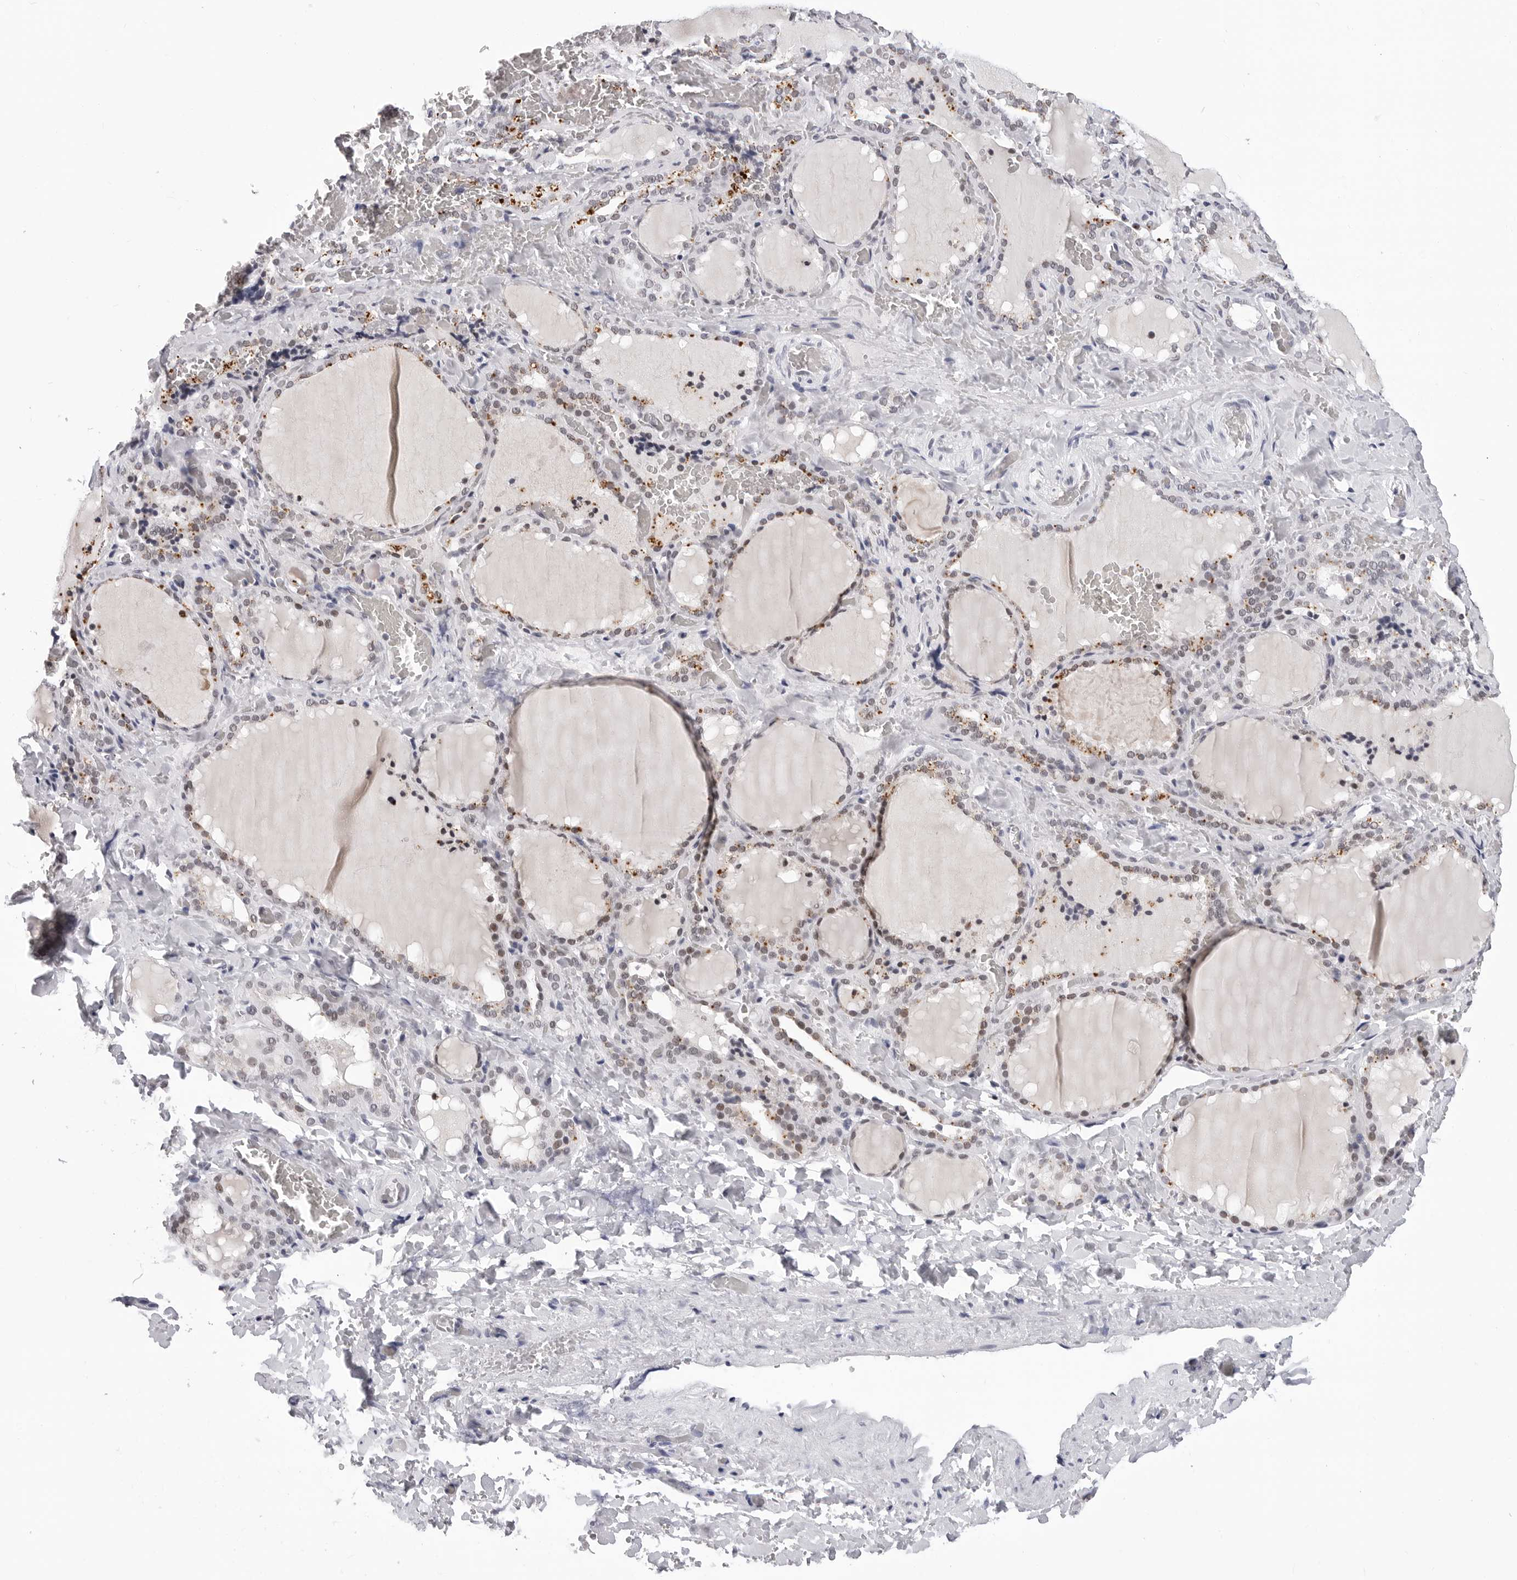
{"staining": {"intensity": "moderate", "quantity": "25%-75%", "location": "nuclear"}, "tissue": "thyroid gland", "cell_type": "Glandular cells", "image_type": "normal", "snomed": [{"axis": "morphology", "description": "Normal tissue, NOS"}, {"axis": "topography", "description": "Thyroid gland"}], "caption": "Protein staining of normal thyroid gland demonstrates moderate nuclear staining in about 25%-75% of glandular cells.", "gene": "SF3B4", "patient": {"sex": "female", "age": 22}}